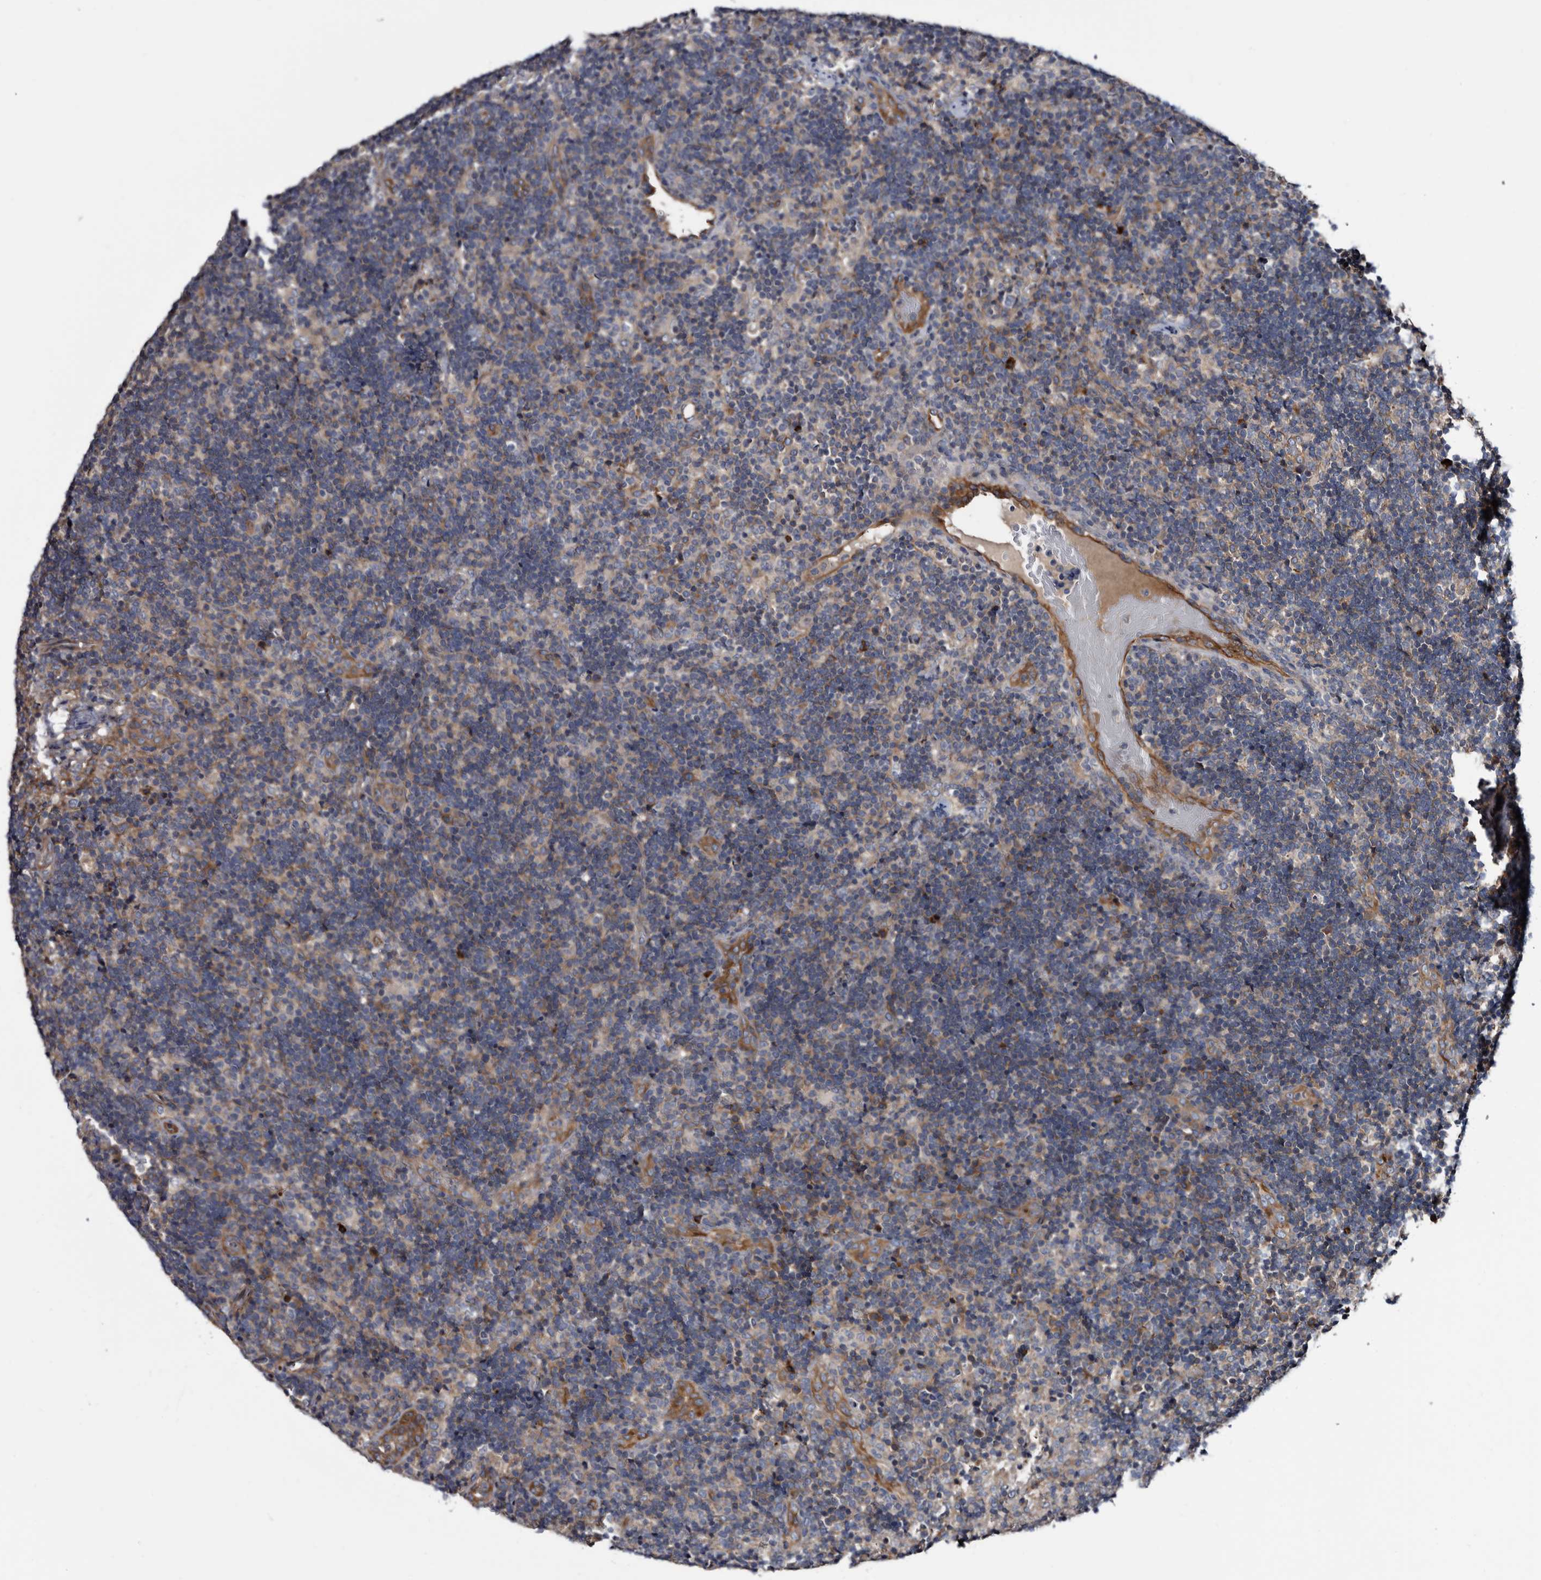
{"staining": {"intensity": "weak", "quantity": "<25%", "location": "cytoplasmic/membranous"}, "tissue": "lymph node", "cell_type": "Germinal center cells", "image_type": "normal", "snomed": [{"axis": "morphology", "description": "Normal tissue, NOS"}, {"axis": "topography", "description": "Lymph node"}], "caption": "Protein analysis of unremarkable lymph node reveals no significant positivity in germinal center cells.", "gene": "TSPAN17", "patient": {"sex": "female", "age": 22}}